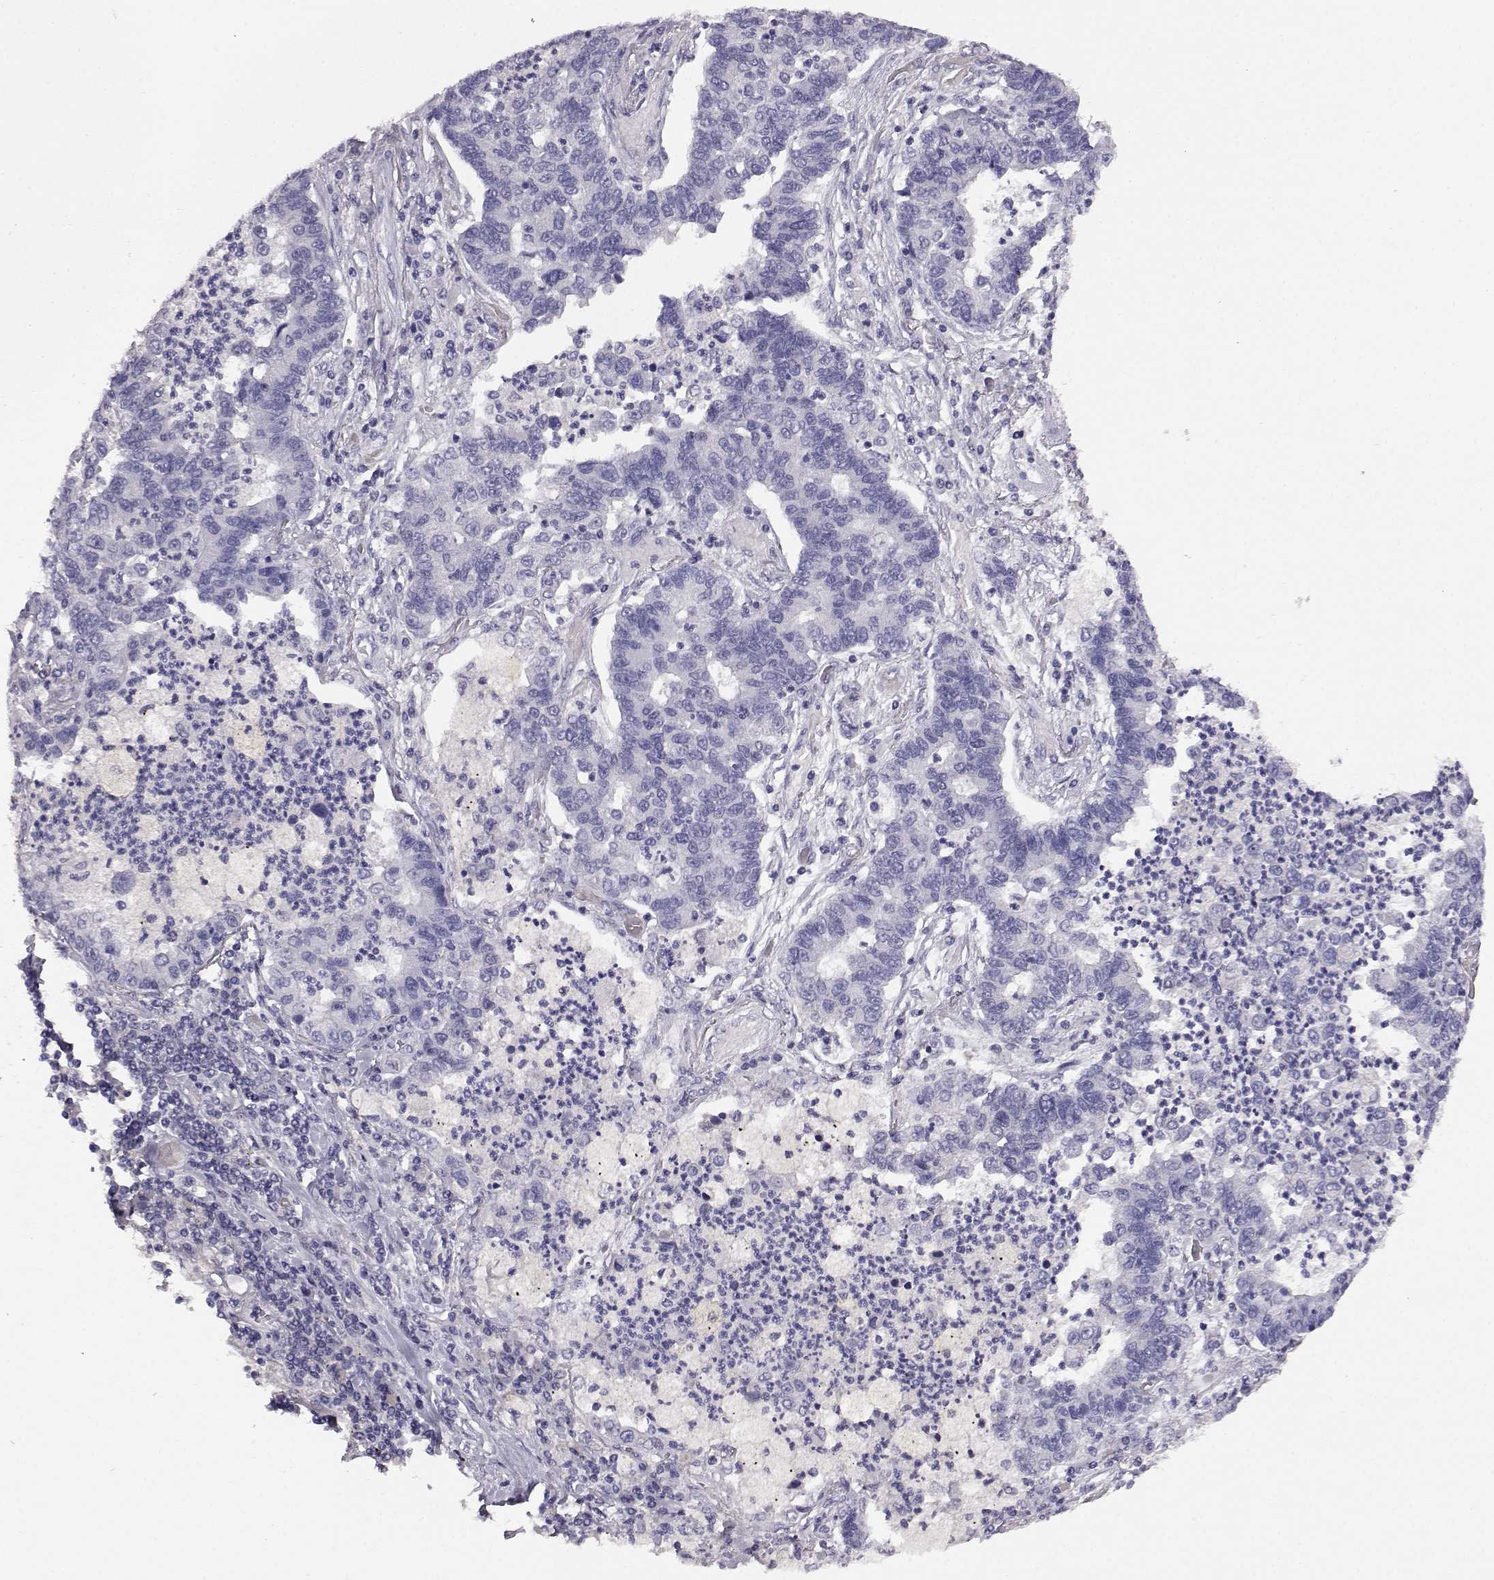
{"staining": {"intensity": "negative", "quantity": "none", "location": "none"}, "tissue": "lung cancer", "cell_type": "Tumor cells", "image_type": "cancer", "snomed": [{"axis": "morphology", "description": "Adenocarcinoma, NOS"}, {"axis": "topography", "description": "Lung"}], "caption": "Human lung adenocarcinoma stained for a protein using IHC demonstrates no positivity in tumor cells.", "gene": "AKR1B1", "patient": {"sex": "female", "age": 57}}